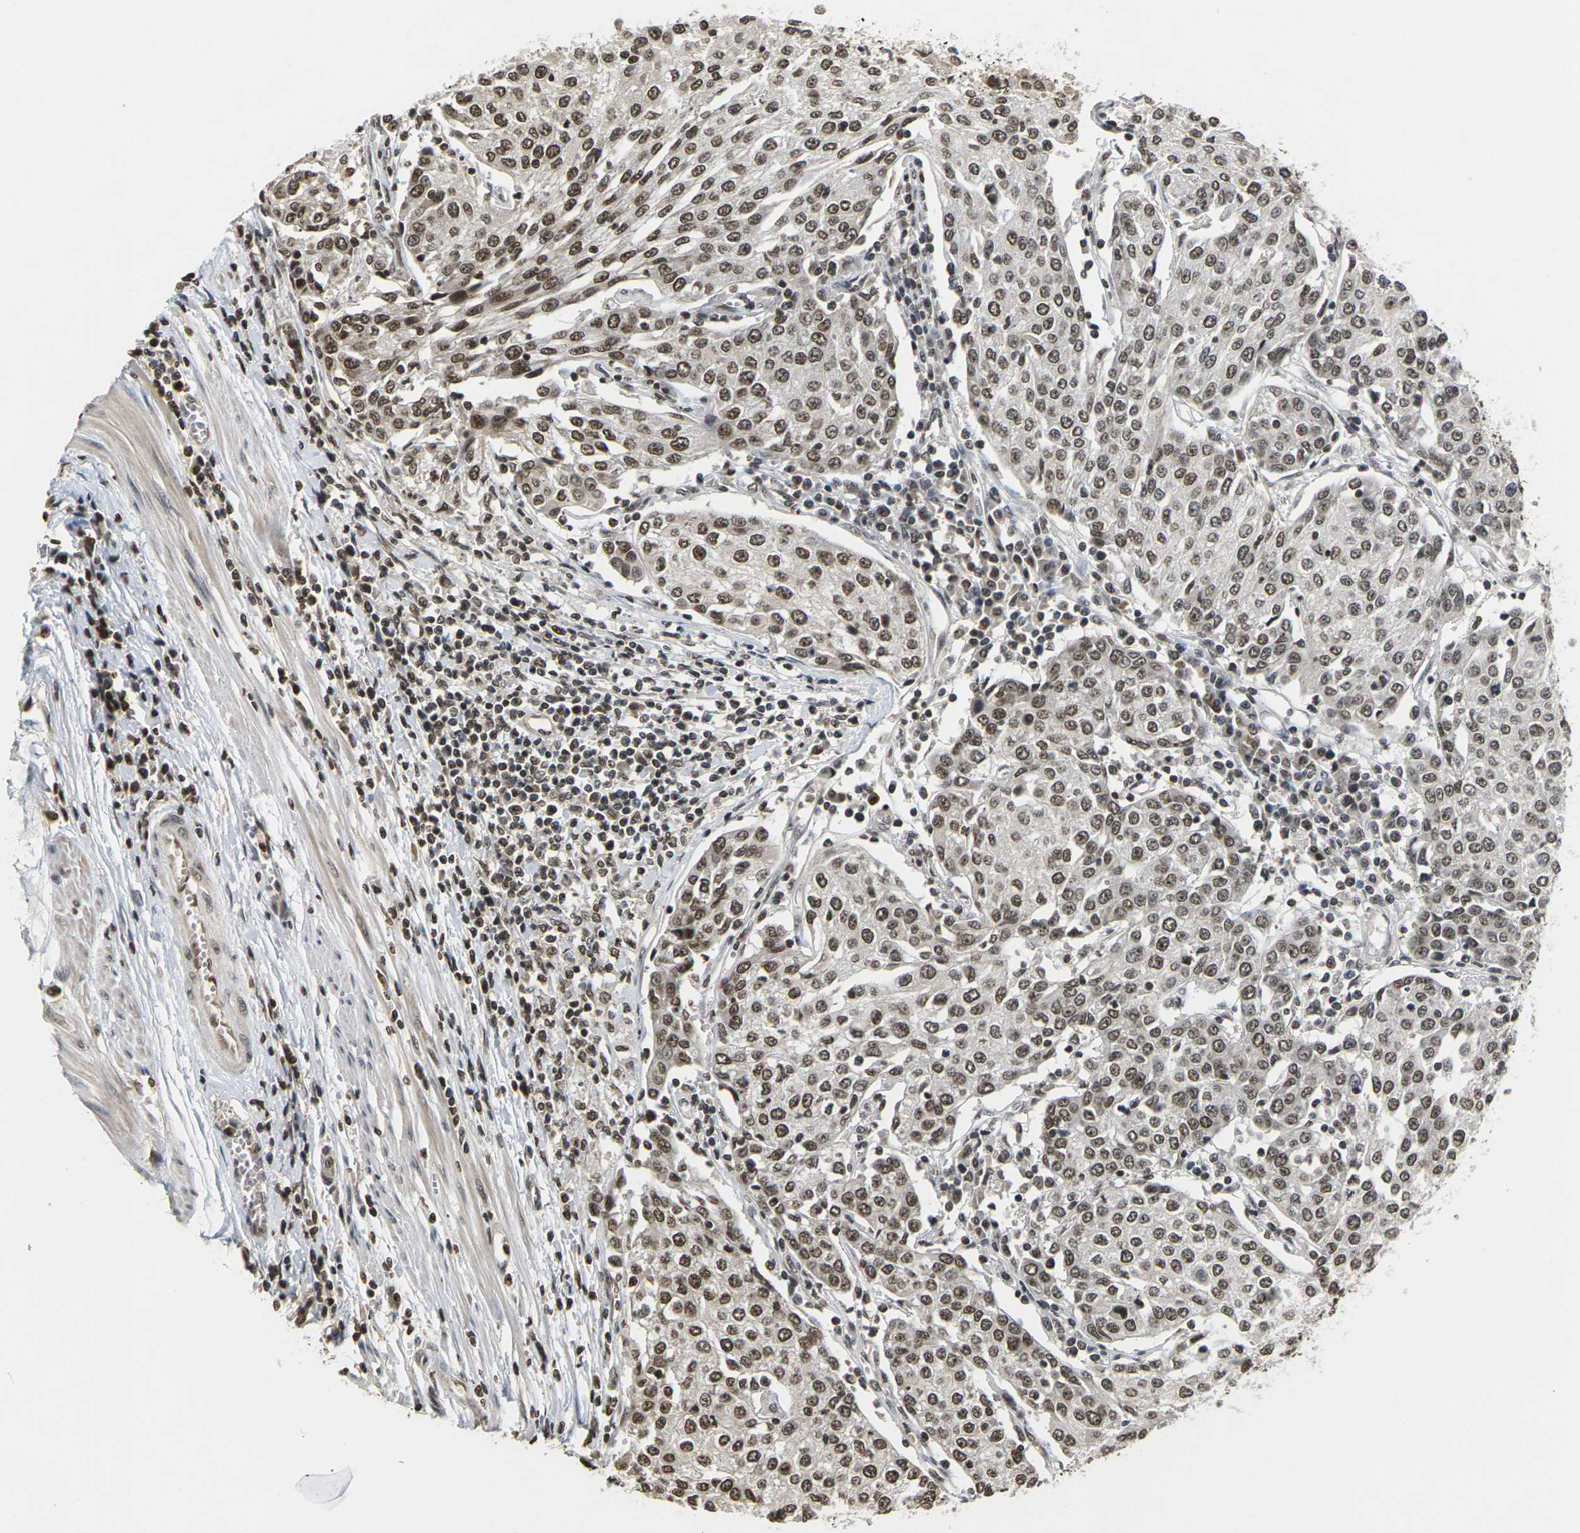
{"staining": {"intensity": "moderate", "quantity": ">75%", "location": "nuclear"}, "tissue": "urothelial cancer", "cell_type": "Tumor cells", "image_type": "cancer", "snomed": [{"axis": "morphology", "description": "Urothelial carcinoma, High grade"}, {"axis": "topography", "description": "Urinary bladder"}], "caption": "Brown immunohistochemical staining in urothelial carcinoma (high-grade) exhibits moderate nuclear positivity in about >75% of tumor cells.", "gene": "NELFA", "patient": {"sex": "female", "age": 85}}